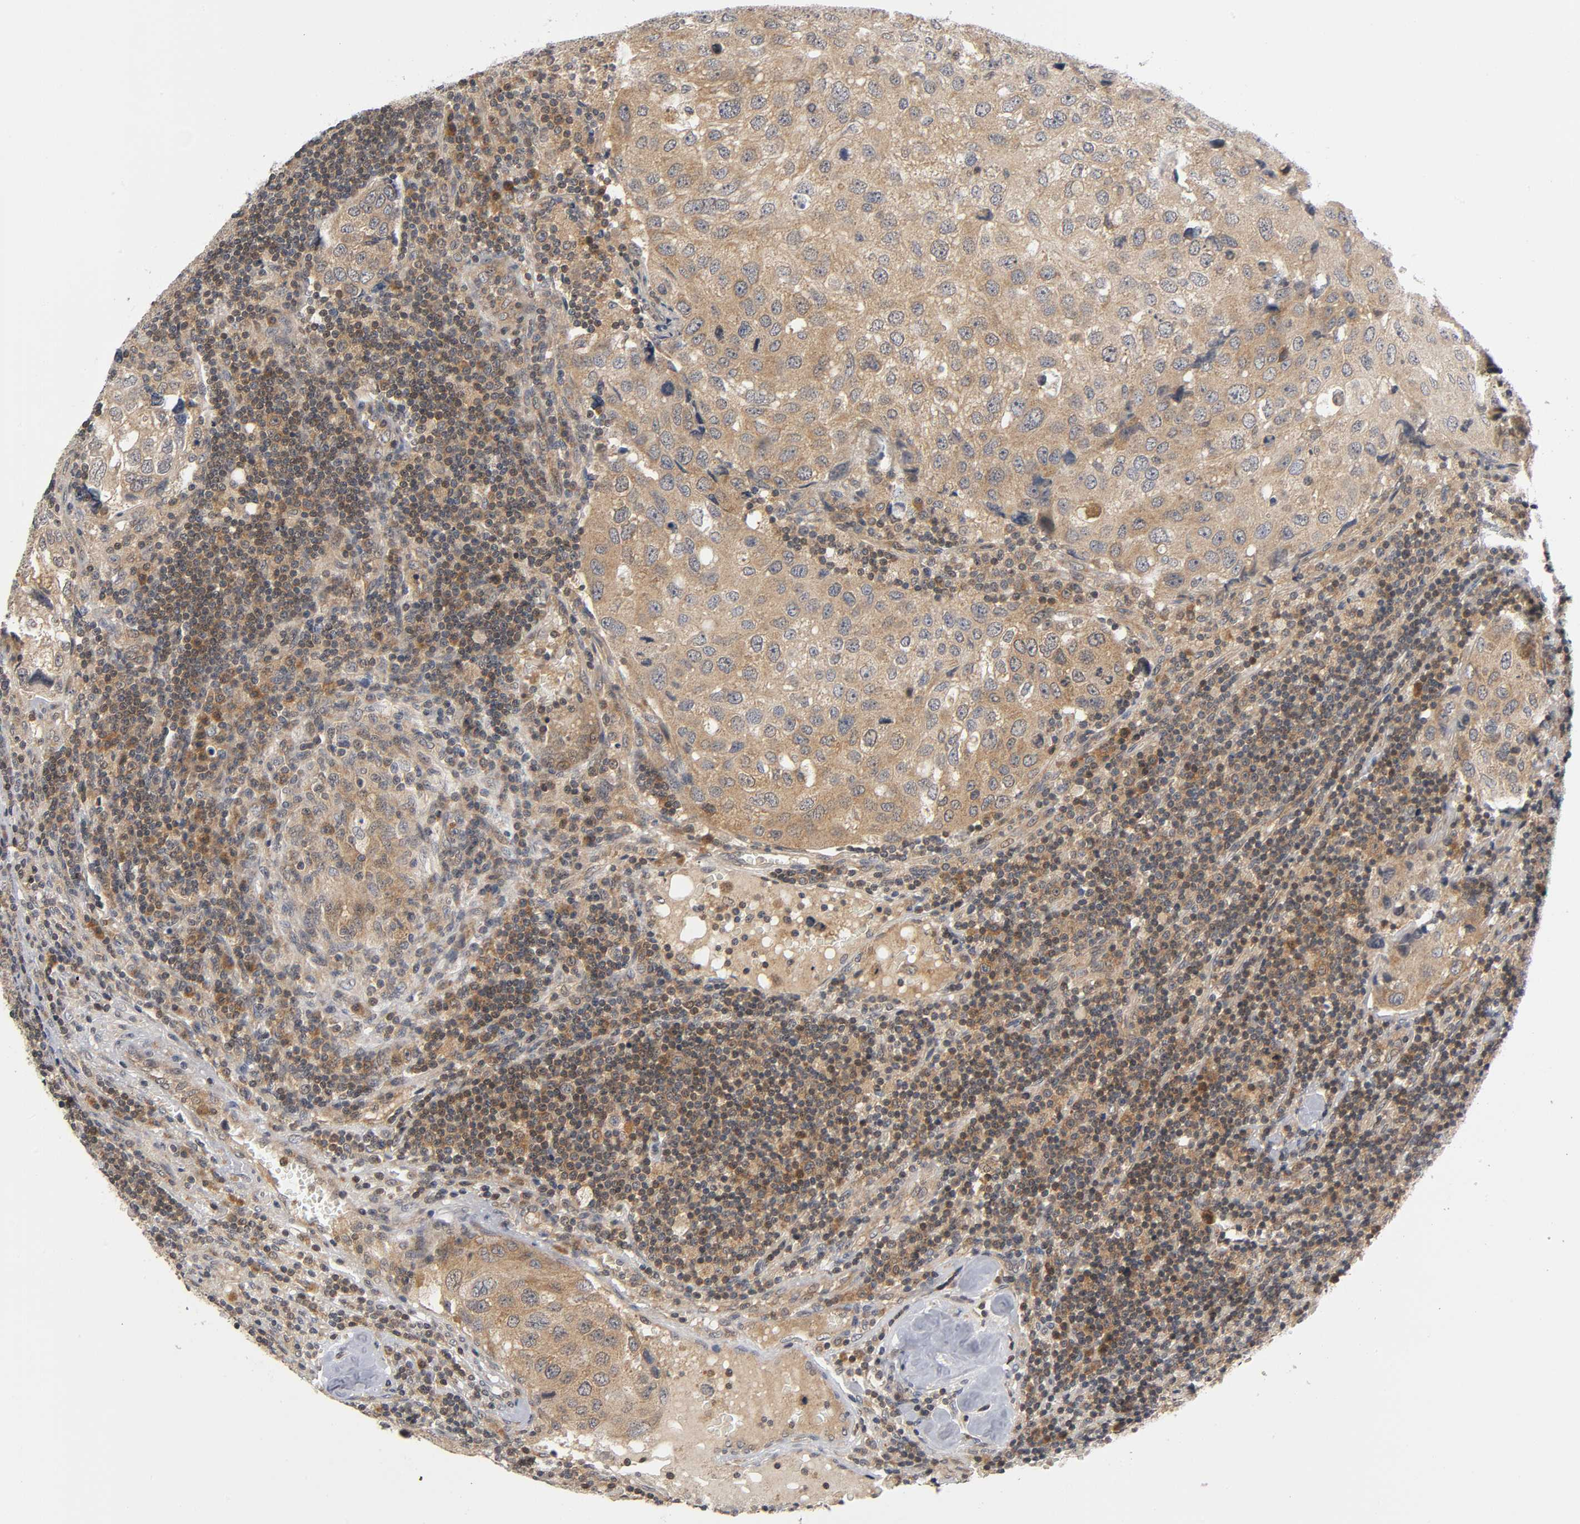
{"staining": {"intensity": "moderate", "quantity": ">75%", "location": "cytoplasmic/membranous"}, "tissue": "urothelial cancer", "cell_type": "Tumor cells", "image_type": "cancer", "snomed": [{"axis": "morphology", "description": "Urothelial carcinoma, High grade"}, {"axis": "topography", "description": "Lymph node"}, {"axis": "topography", "description": "Urinary bladder"}], "caption": "A high-resolution micrograph shows IHC staining of urothelial cancer, which exhibits moderate cytoplasmic/membranous staining in about >75% of tumor cells.", "gene": "MAPK8", "patient": {"sex": "male", "age": 51}}